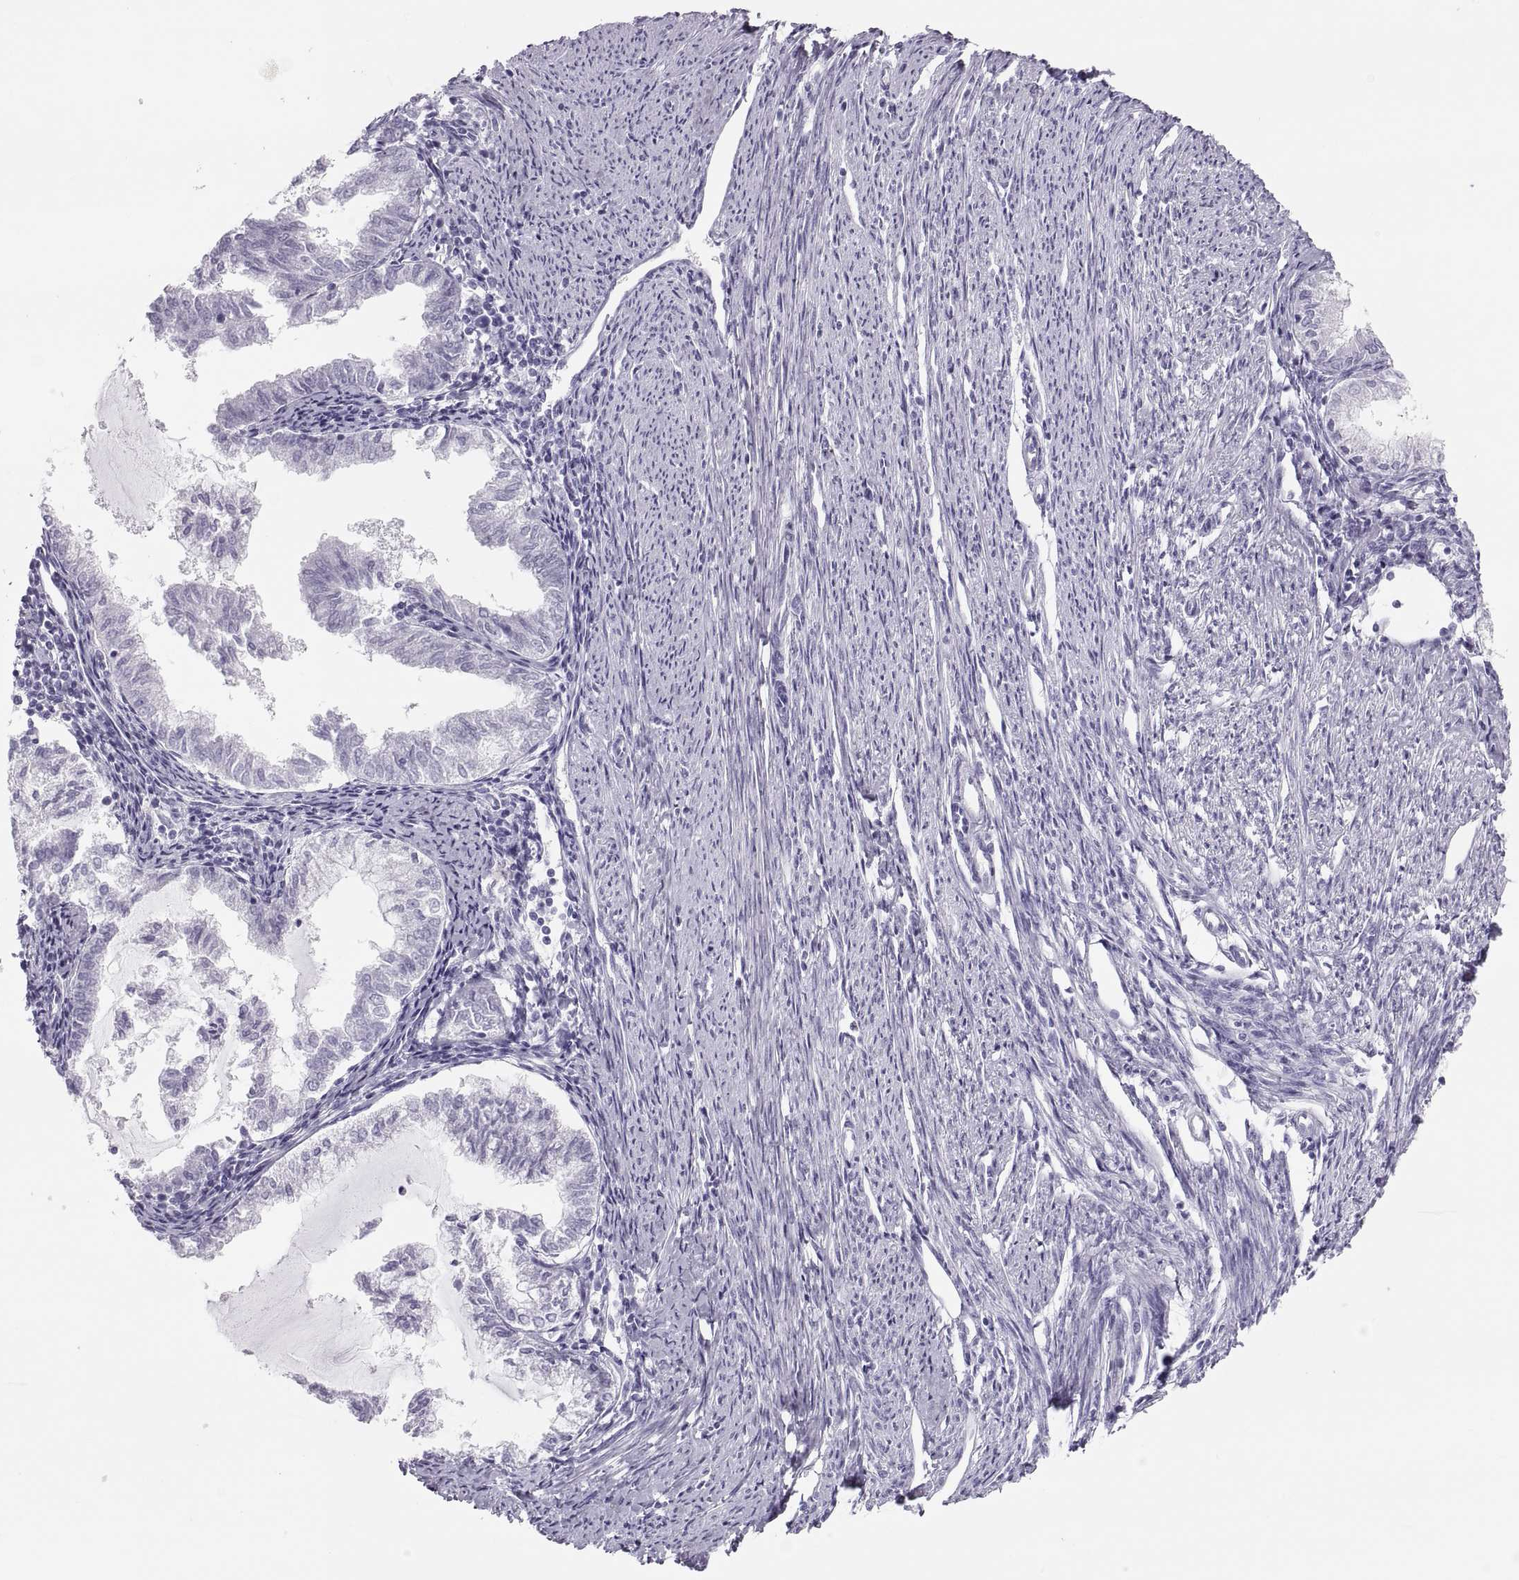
{"staining": {"intensity": "negative", "quantity": "none", "location": "none"}, "tissue": "endometrial cancer", "cell_type": "Tumor cells", "image_type": "cancer", "snomed": [{"axis": "morphology", "description": "Adenocarcinoma, NOS"}, {"axis": "topography", "description": "Endometrium"}], "caption": "Endometrial cancer stained for a protein using immunohistochemistry shows no expression tumor cells.", "gene": "SEMG1", "patient": {"sex": "female", "age": 79}}